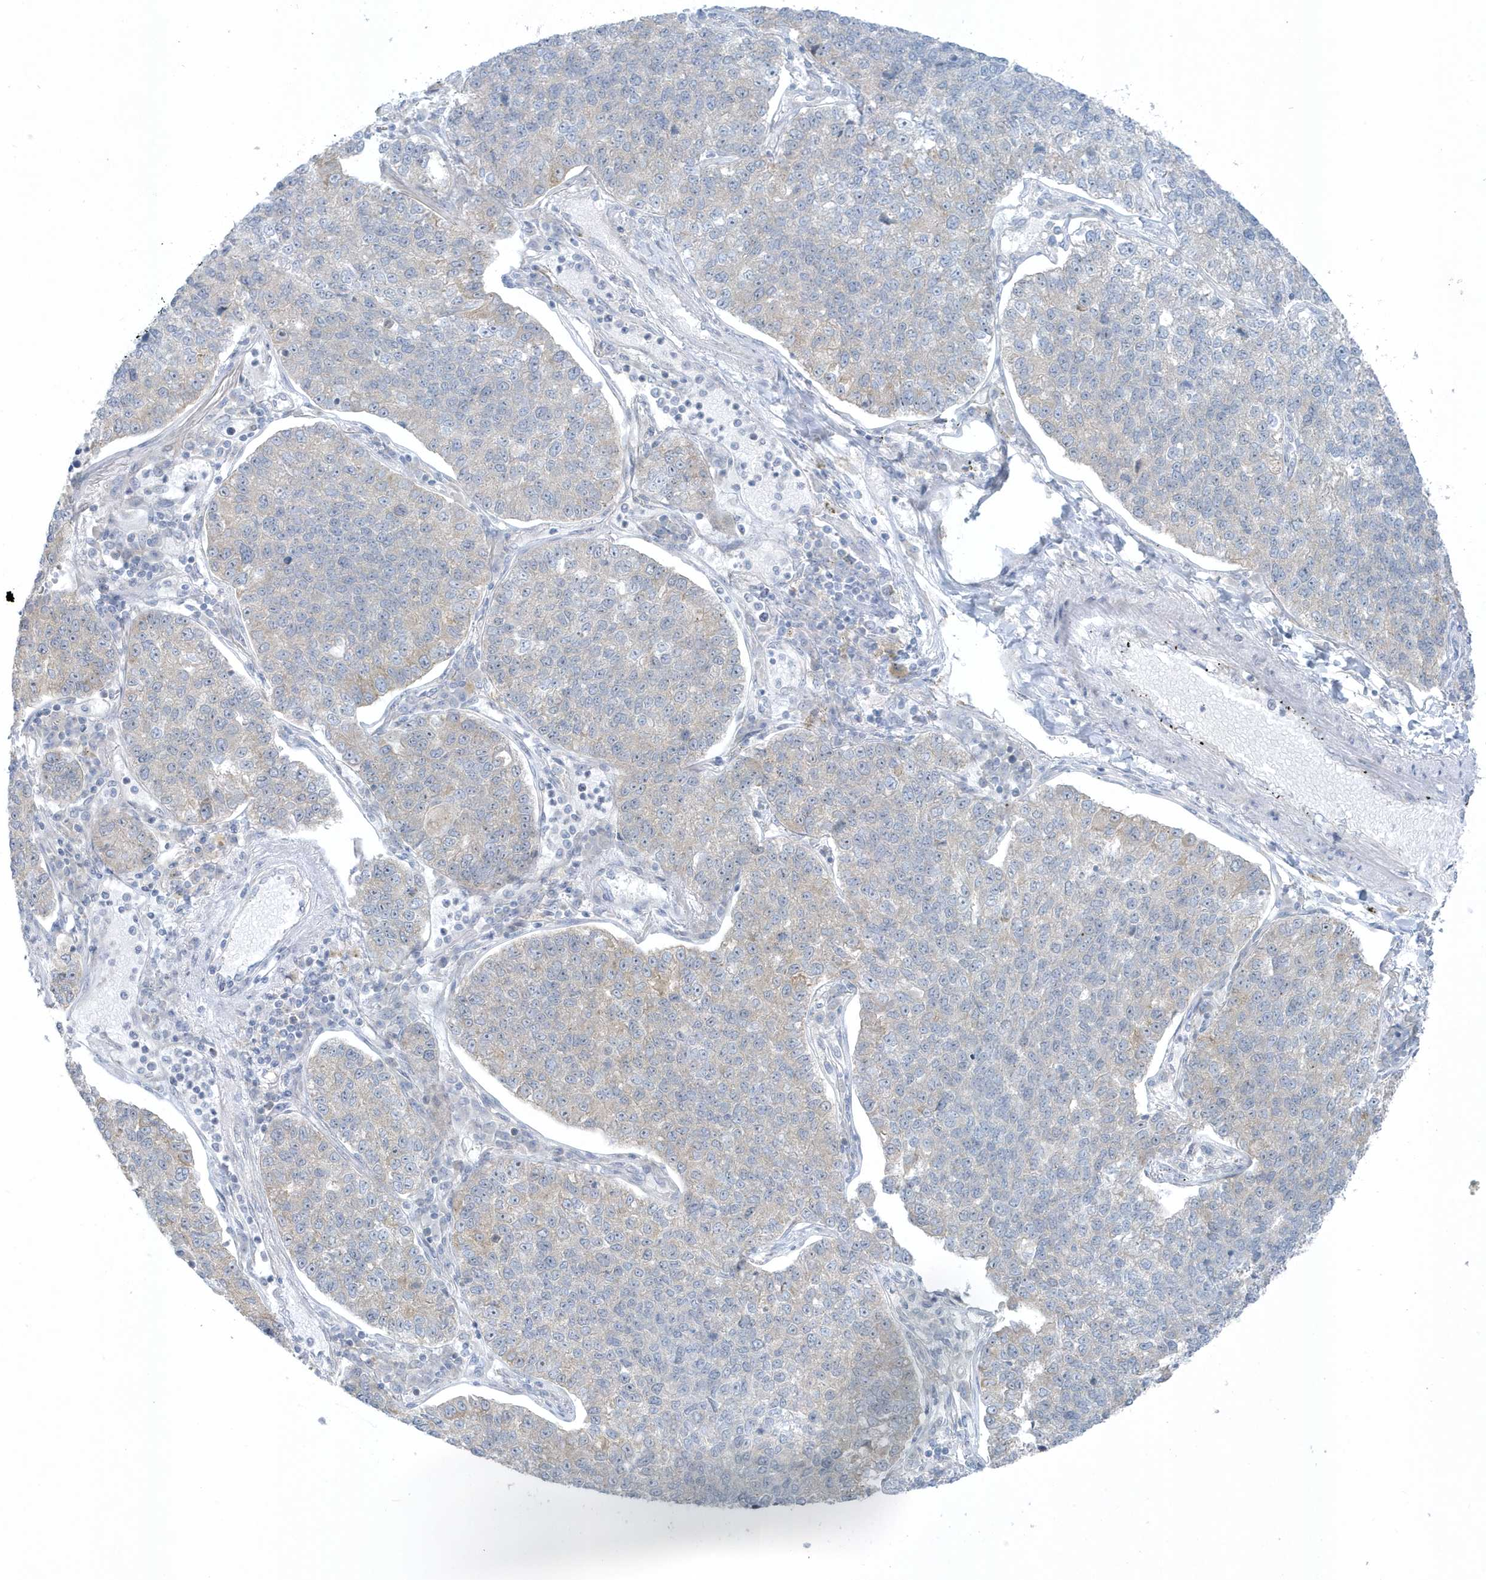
{"staining": {"intensity": "weak", "quantity": "<25%", "location": "cytoplasmic/membranous"}, "tissue": "lung cancer", "cell_type": "Tumor cells", "image_type": "cancer", "snomed": [{"axis": "morphology", "description": "Adenocarcinoma, NOS"}, {"axis": "topography", "description": "Lung"}], "caption": "Tumor cells show no significant protein positivity in adenocarcinoma (lung).", "gene": "SCN3A", "patient": {"sex": "male", "age": 49}}